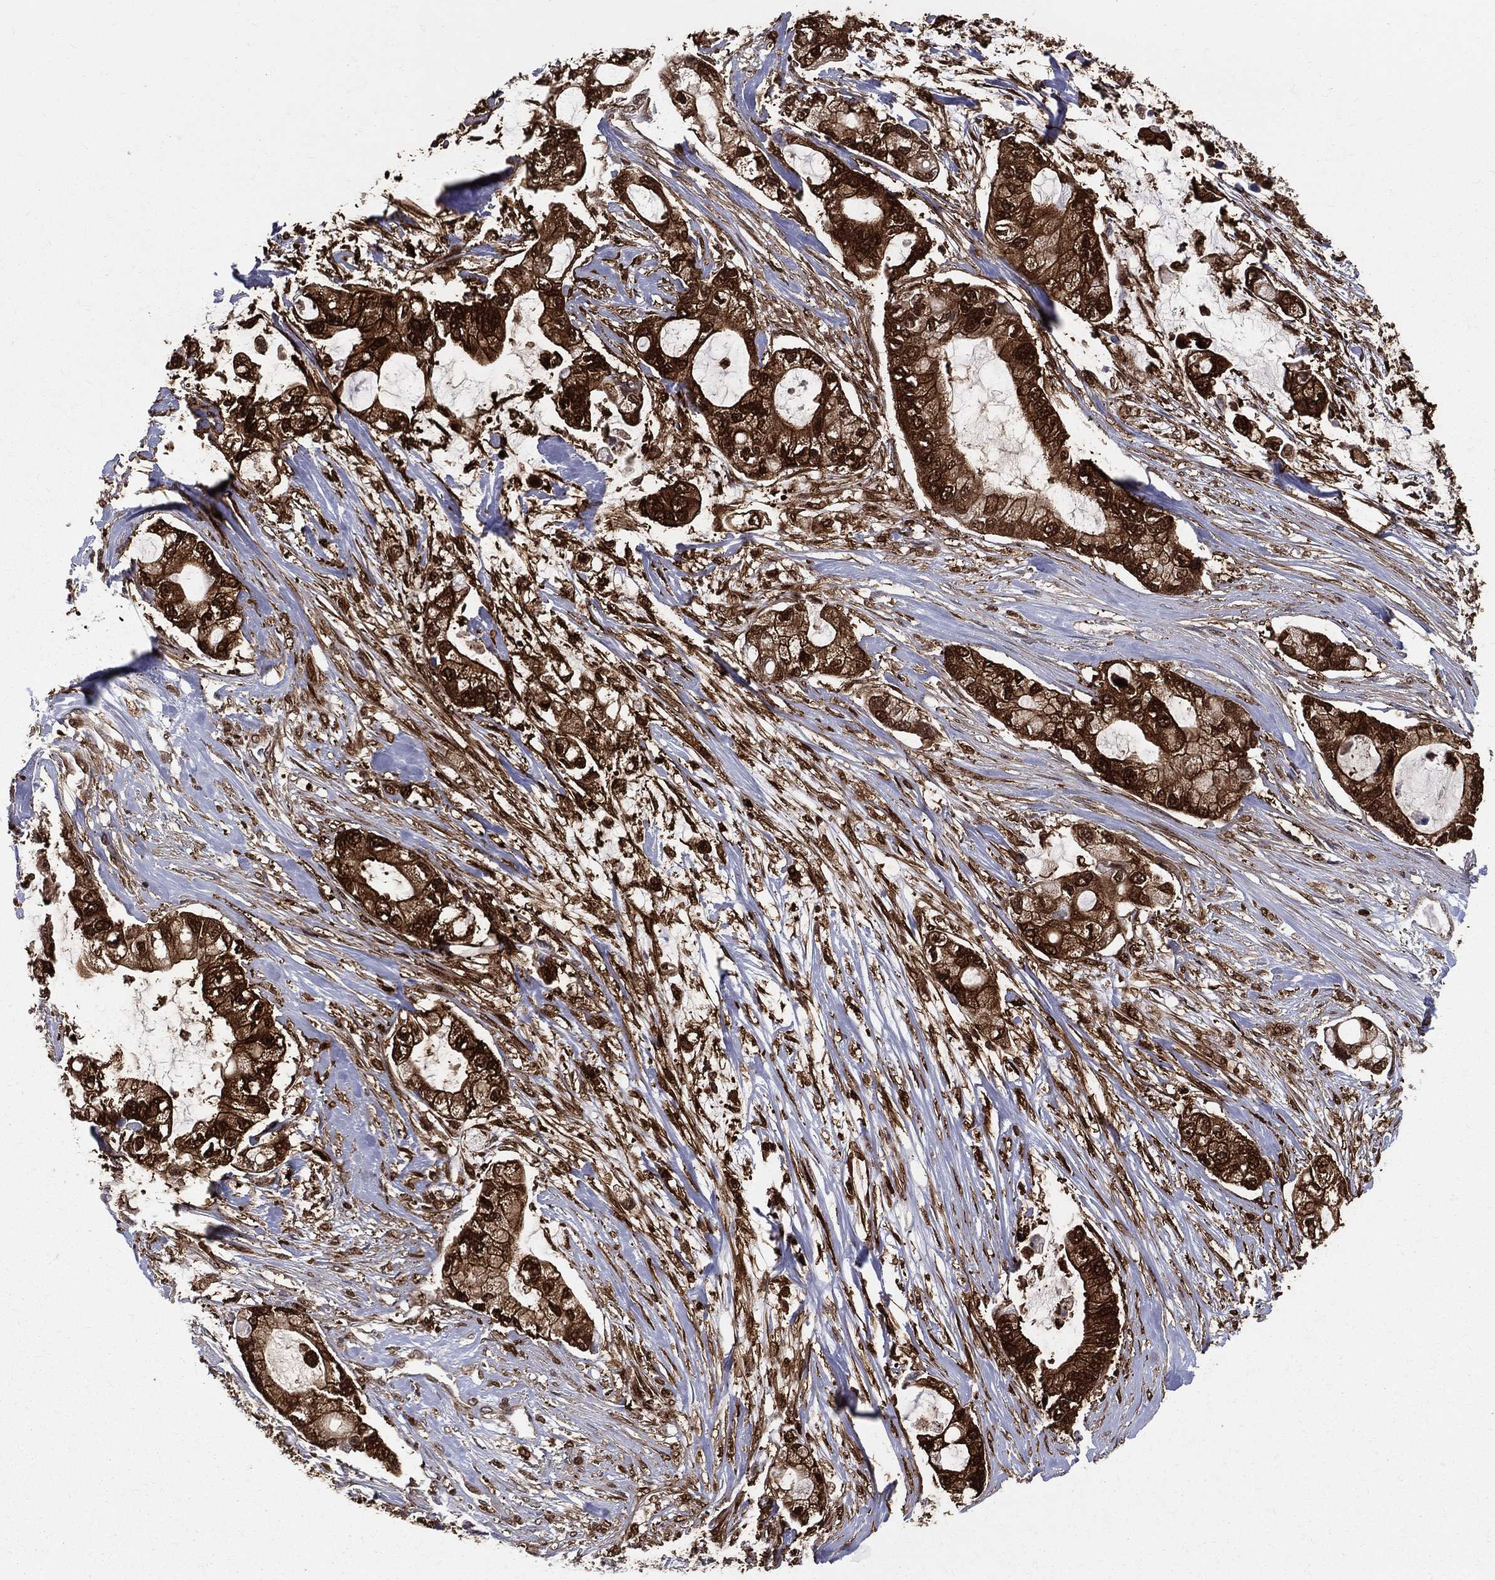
{"staining": {"intensity": "strong", "quantity": ">75%", "location": "cytoplasmic/membranous,nuclear"}, "tissue": "pancreatic cancer", "cell_type": "Tumor cells", "image_type": "cancer", "snomed": [{"axis": "morphology", "description": "Adenocarcinoma, NOS"}, {"axis": "topography", "description": "Pancreas"}], "caption": "Pancreatic cancer (adenocarcinoma) stained for a protein (brown) exhibits strong cytoplasmic/membranous and nuclear positive positivity in about >75% of tumor cells.", "gene": "ENO1", "patient": {"sex": "female", "age": 69}}